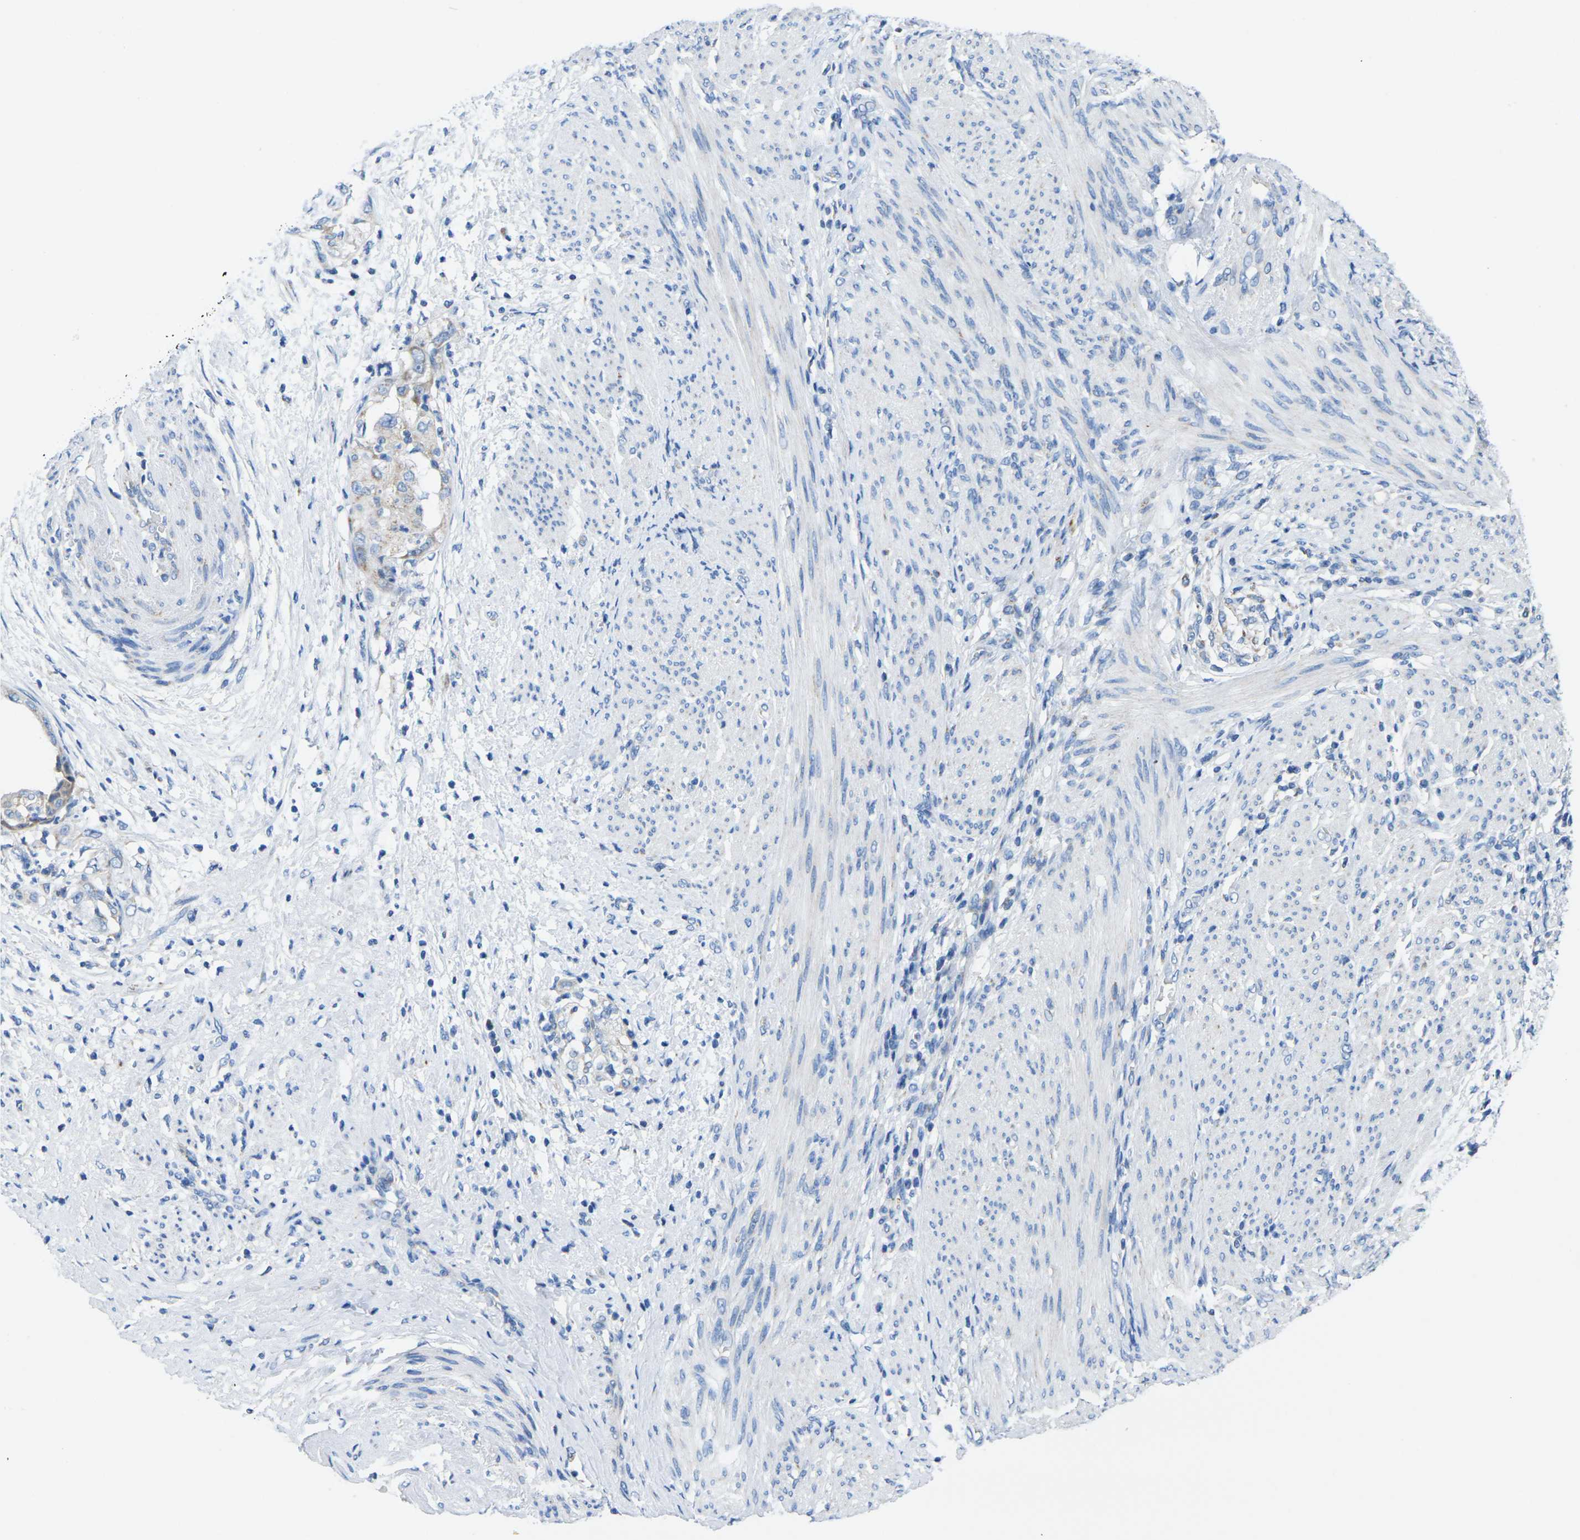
{"staining": {"intensity": "weak", "quantity": "25%-75%", "location": "cytoplasmic/membranous"}, "tissue": "endometrial cancer", "cell_type": "Tumor cells", "image_type": "cancer", "snomed": [{"axis": "morphology", "description": "Adenocarcinoma, NOS"}, {"axis": "topography", "description": "Endometrium"}], "caption": "This image displays IHC staining of endometrial cancer, with low weak cytoplasmic/membranous positivity in approximately 25%-75% of tumor cells.", "gene": "TMEM204", "patient": {"sex": "female", "age": 85}}